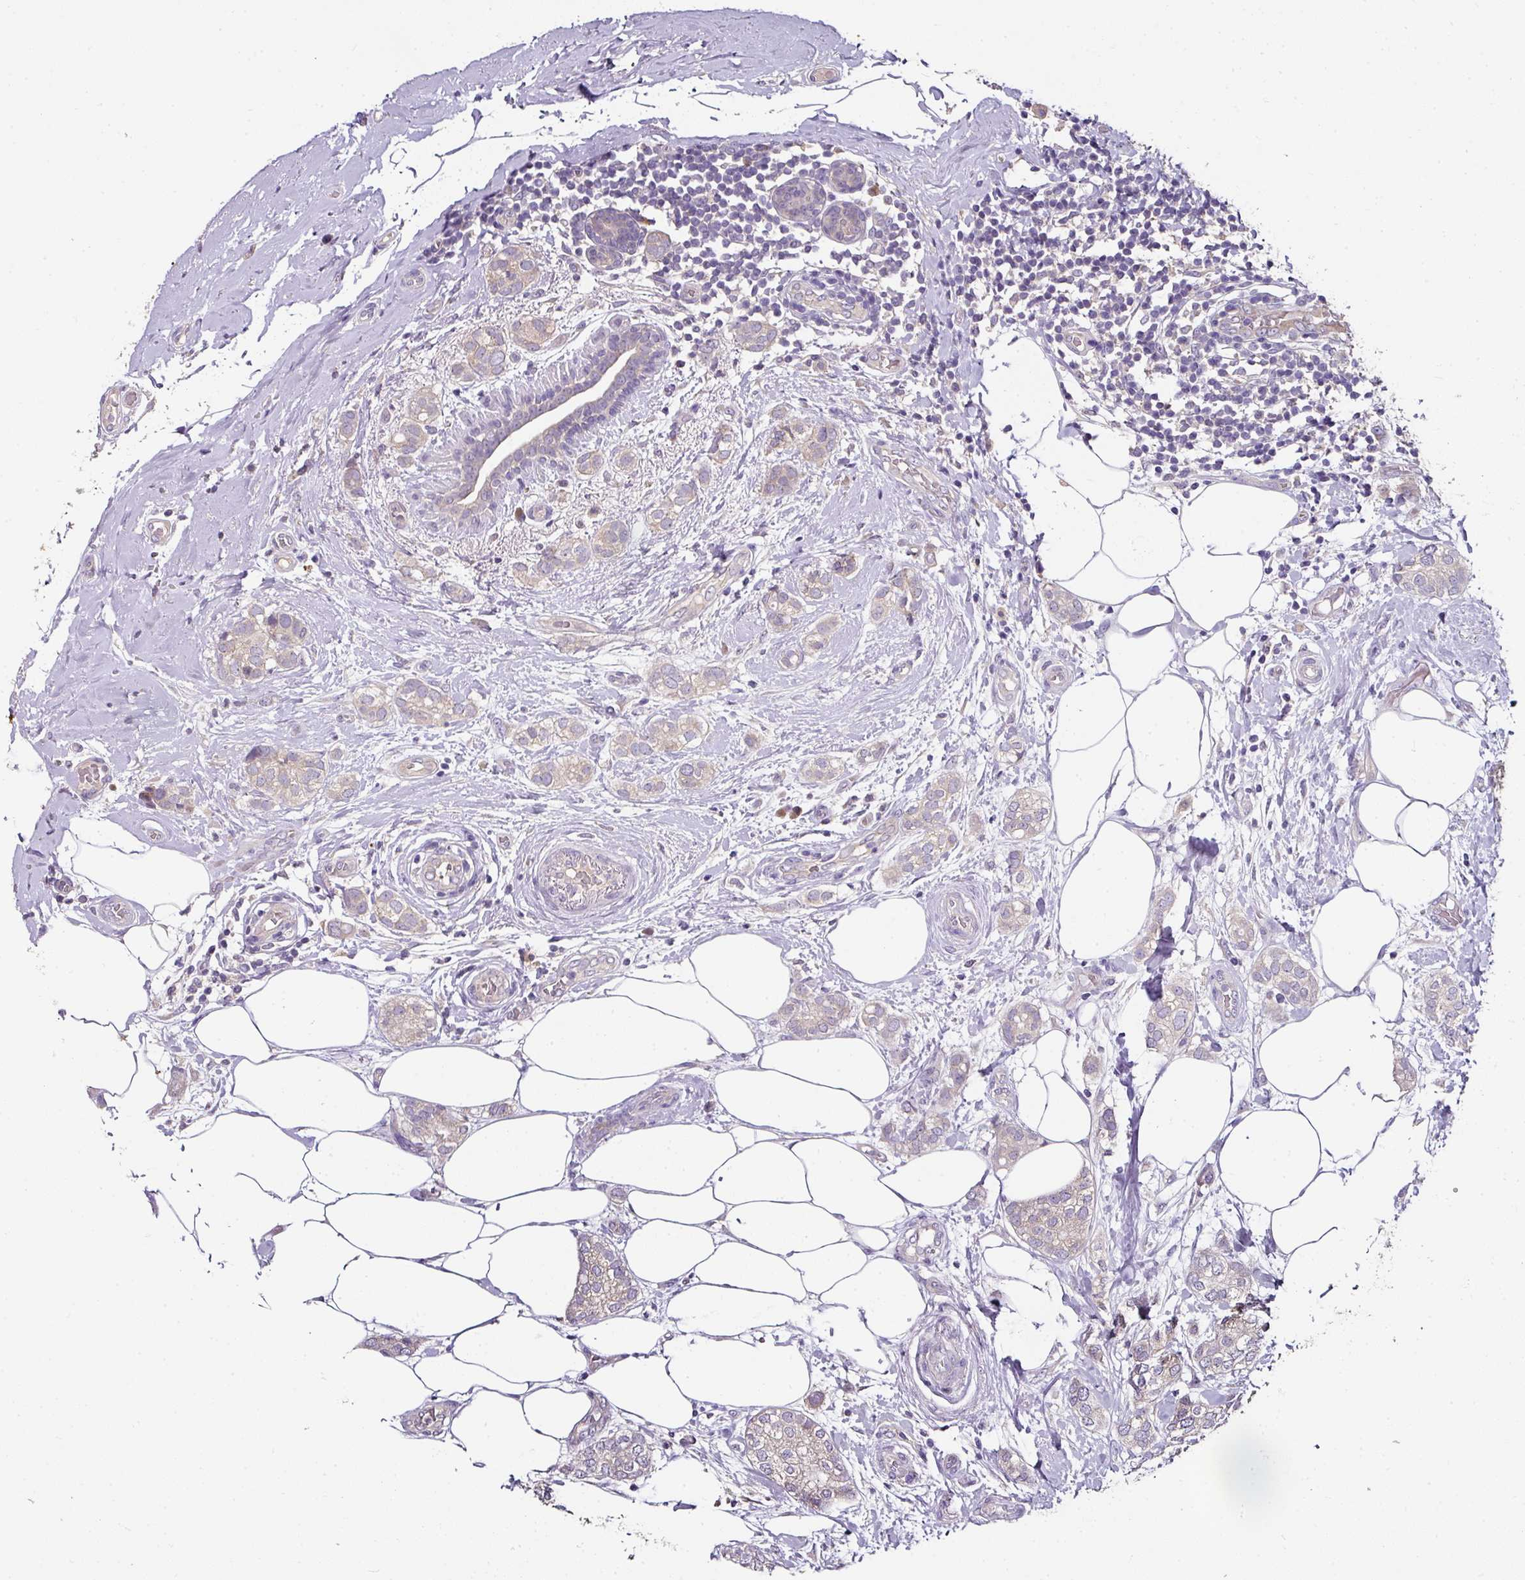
{"staining": {"intensity": "negative", "quantity": "none", "location": "none"}, "tissue": "breast cancer", "cell_type": "Tumor cells", "image_type": "cancer", "snomed": [{"axis": "morphology", "description": "Duct carcinoma"}, {"axis": "topography", "description": "Breast"}], "caption": "Micrograph shows no protein positivity in tumor cells of breast cancer (invasive ductal carcinoma) tissue.", "gene": "SKIC2", "patient": {"sex": "female", "age": 73}}